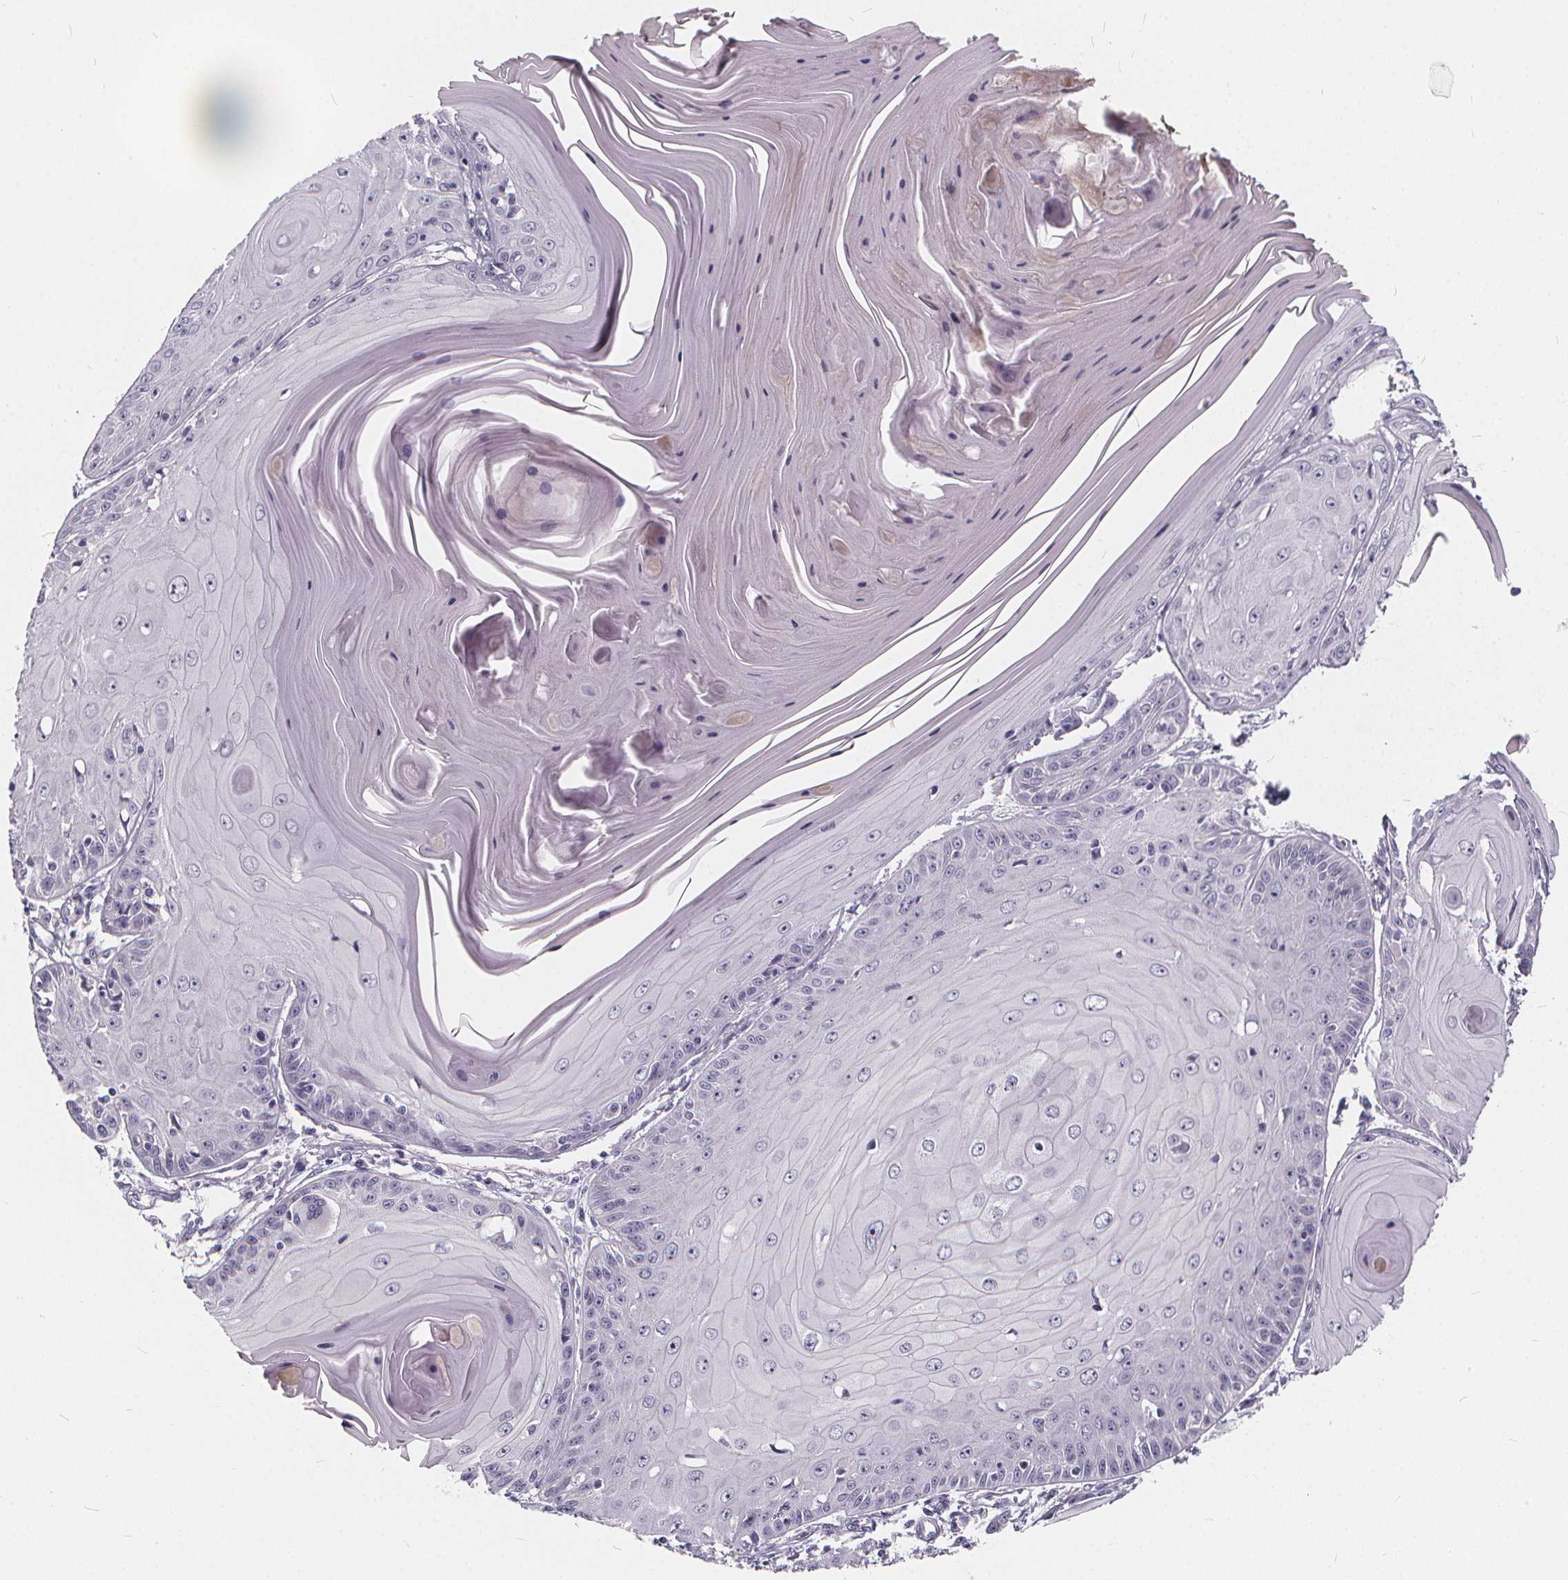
{"staining": {"intensity": "negative", "quantity": "none", "location": "none"}, "tissue": "skin cancer", "cell_type": "Tumor cells", "image_type": "cancer", "snomed": [{"axis": "morphology", "description": "Squamous cell carcinoma, NOS"}, {"axis": "topography", "description": "Skin"}, {"axis": "topography", "description": "Vulva"}], "caption": "Immunohistochemistry (IHC) of human skin cancer shows no expression in tumor cells. (DAB (3,3'-diaminobenzidine) immunohistochemistry, high magnification).", "gene": "SPEF2", "patient": {"sex": "female", "age": 85}}